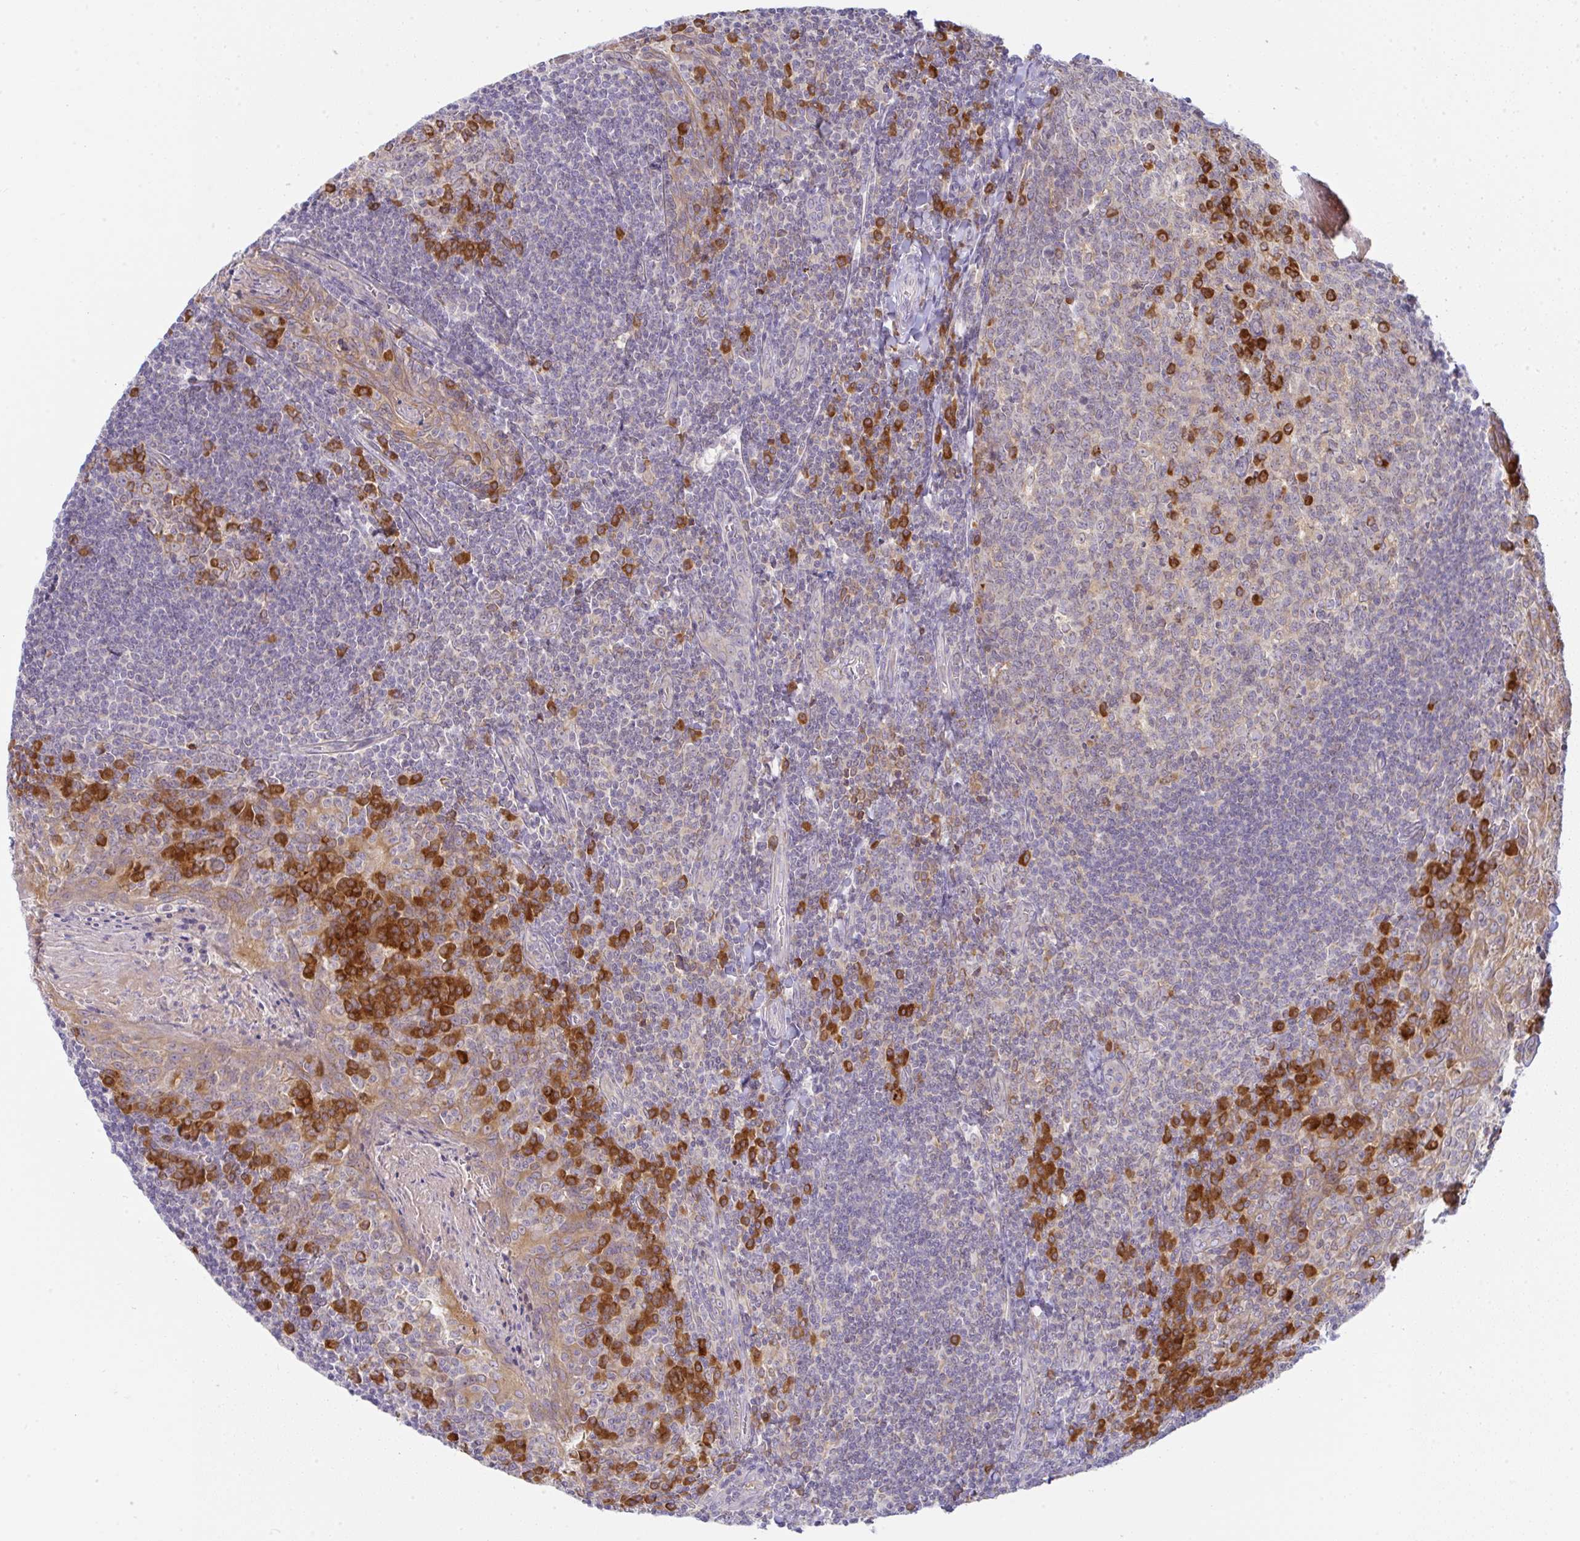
{"staining": {"intensity": "moderate", "quantity": "<25%", "location": "cytoplasmic/membranous"}, "tissue": "tonsil", "cell_type": "Germinal center cells", "image_type": "normal", "snomed": [{"axis": "morphology", "description": "Normal tissue, NOS"}, {"axis": "topography", "description": "Tonsil"}], "caption": "A low amount of moderate cytoplasmic/membranous positivity is seen in about <25% of germinal center cells in unremarkable tonsil. The protein of interest is shown in brown color, while the nuclei are stained blue.", "gene": "DERL2", "patient": {"sex": "male", "age": 27}}